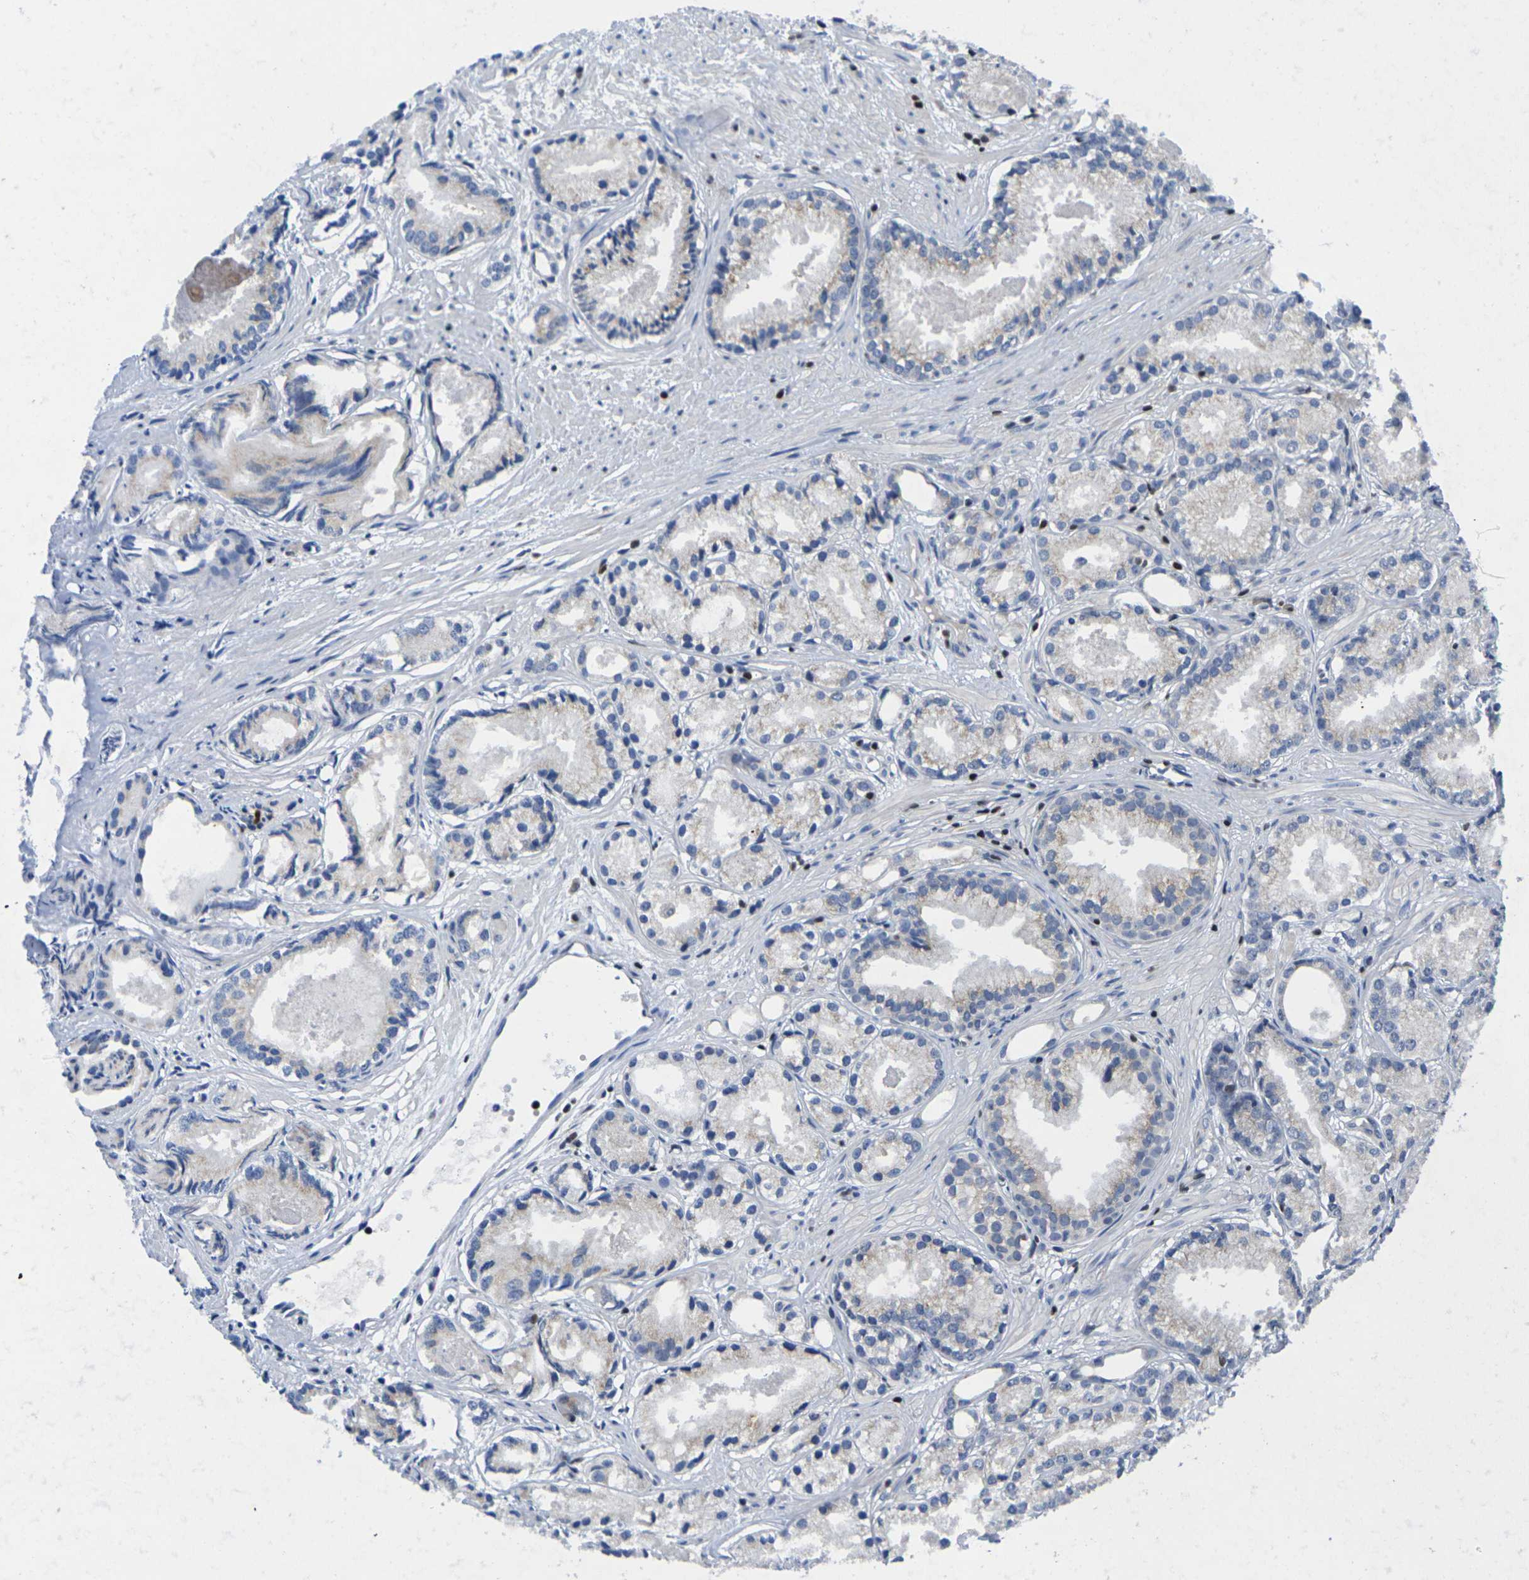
{"staining": {"intensity": "weak", "quantity": "<25%", "location": "cytoplasmic/membranous"}, "tissue": "prostate cancer", "cell_type": "Tumor cells", "image_type": "cancer", "snomed": [{"axis": "morphology", "description": "Adenocarcinoma, Low grade"}, {"axis": "topography", "description": "Prostate"}], "caption": "A high-resolution photomicrograph shows immunohistochemistry staining of prostate cancer, which reveals no significant expression in tumor cells.", "gene": "IKZF1", "patient": {"sex": "male", "age": 72}}